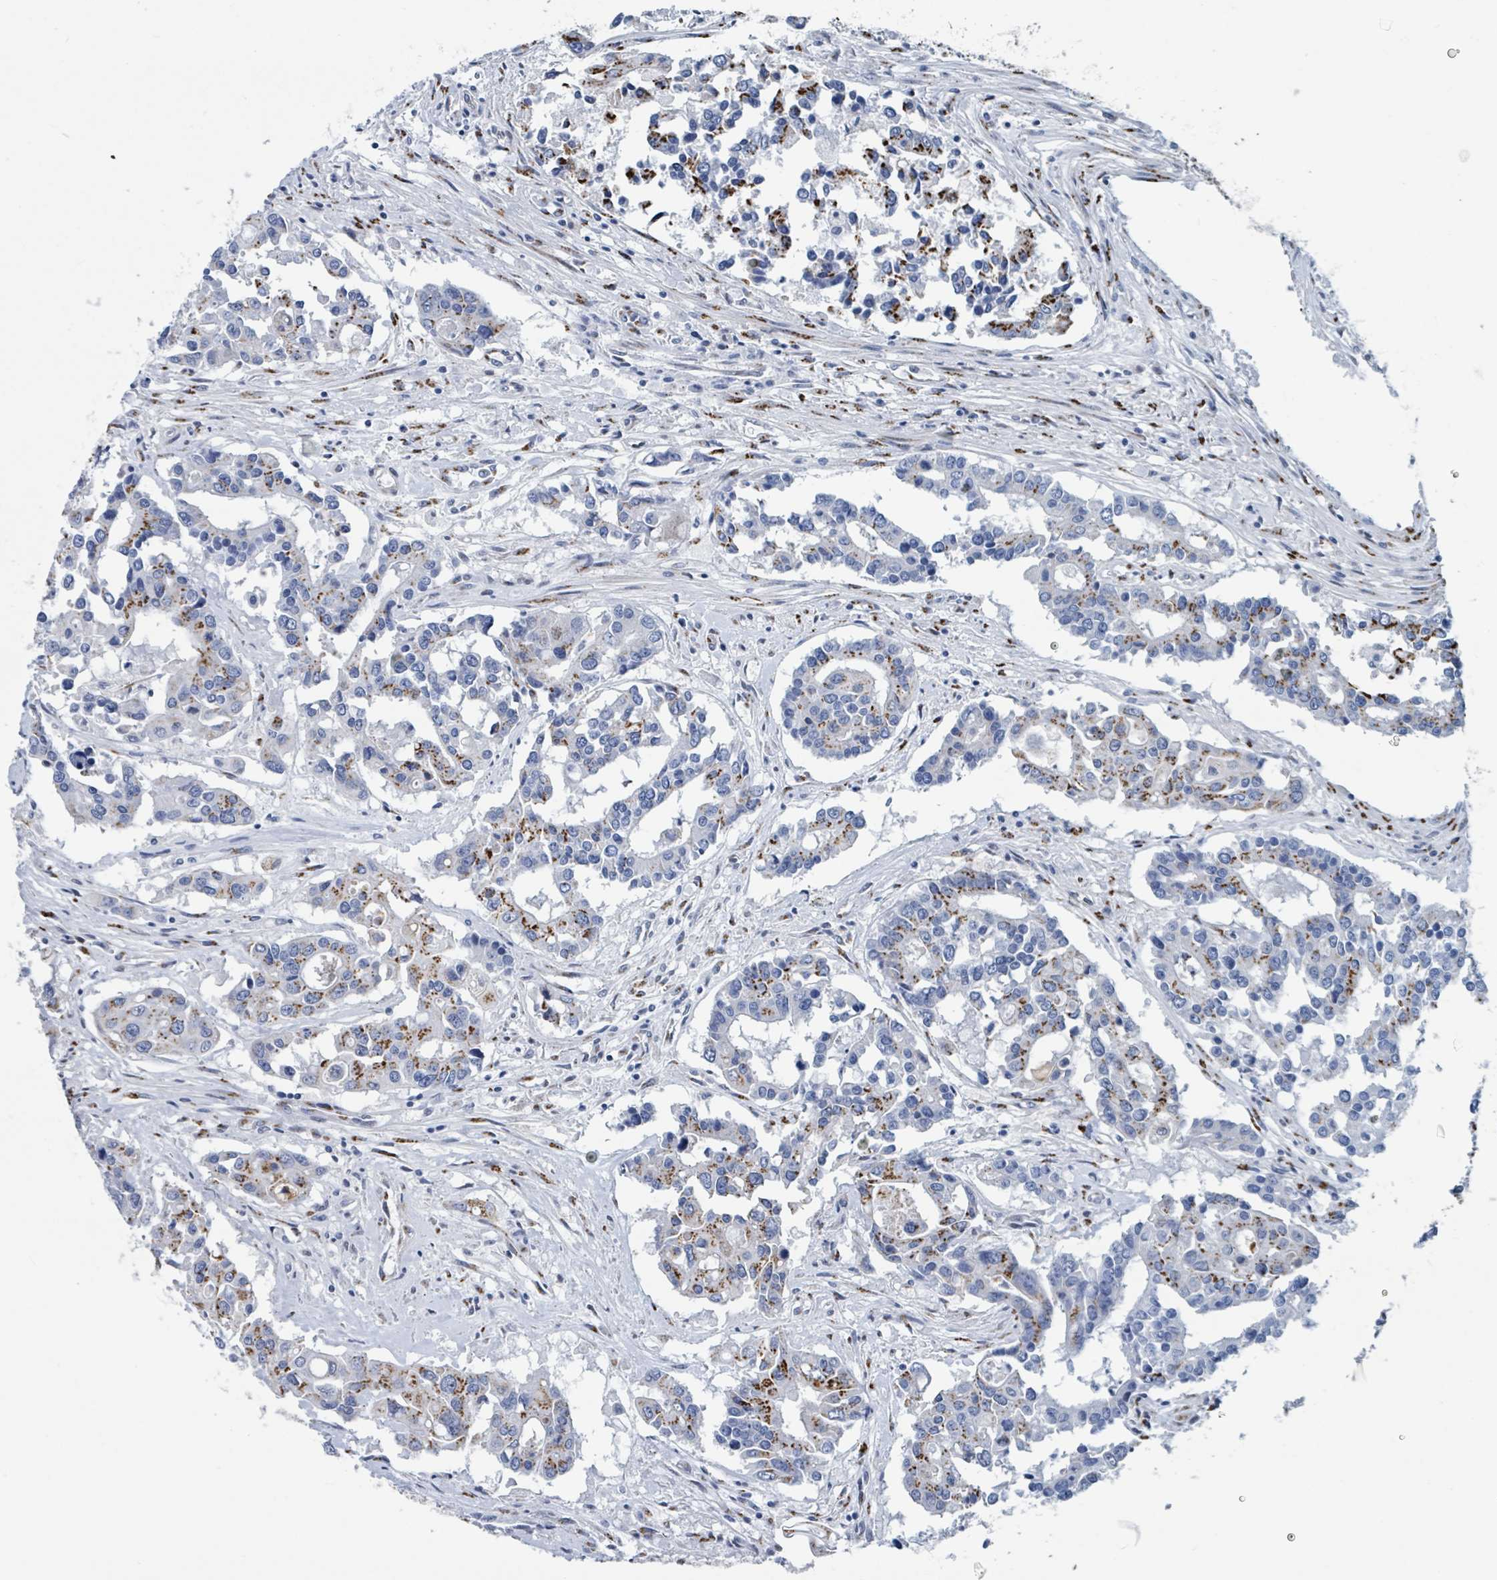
{"staining": {"intensity": "moderate", "quantity": "25%-75%", "location": "cytoplasmic/membranous"}, "tissue": "colorectal cancer", "cell_type": "Tumor cells", "image_type": "cancer", "snomed": [{"axis": "morphology", "description": "Adenocarcinoma, NOS"}, {"axis": "topography", "description": "Colon"}], "caption": "DAB immunohistochemical staining of colorectal cancer exhibits moderate cytoplasmic/membranous protein expression in approximately 25%-75% of tumor cells.", "gene": "DCAF5", "patient": {"sex": "male", "age": 77}}